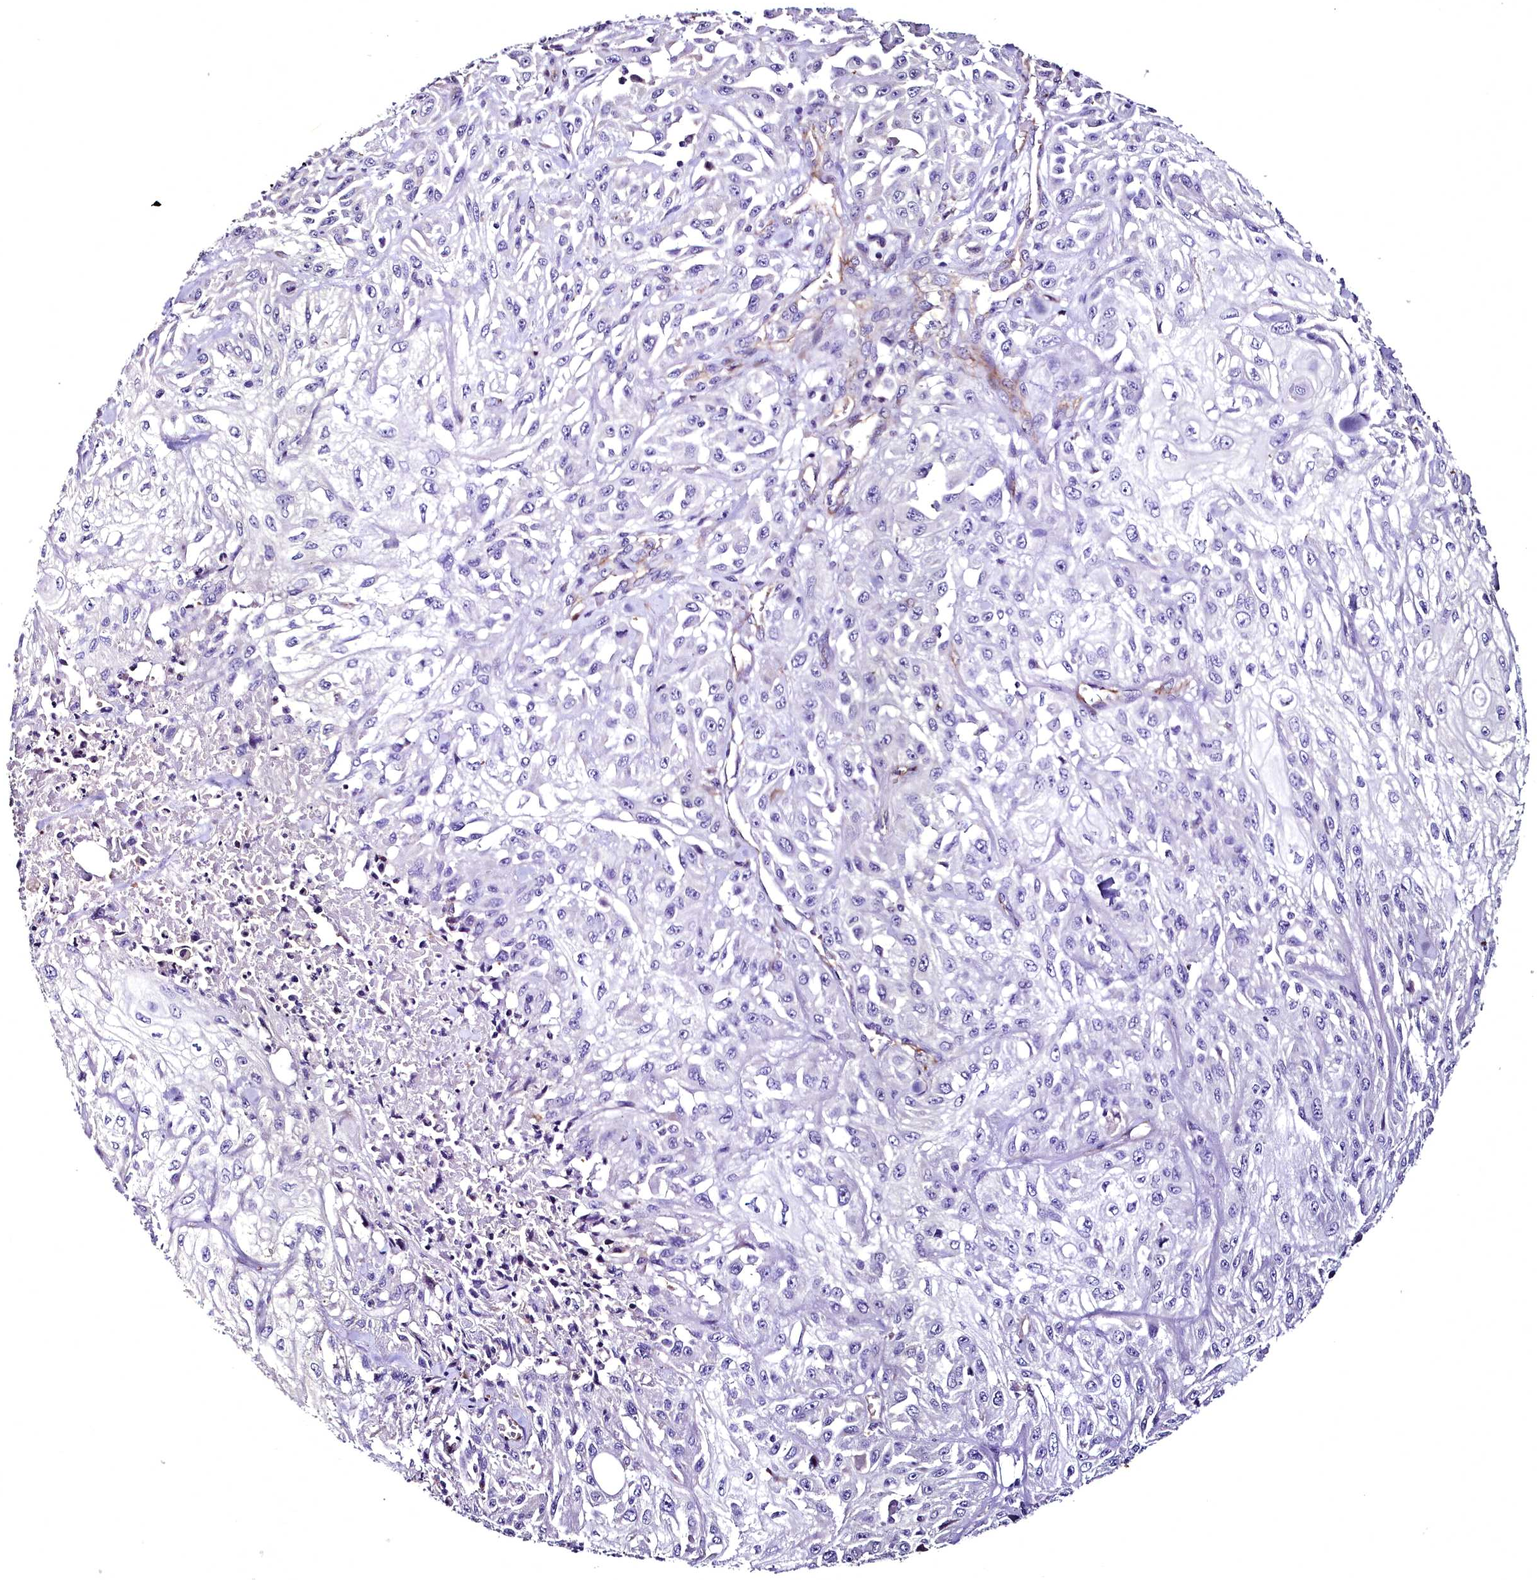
{"staining": {"intensity": "negative", "quantity": "none", "location": "none"}, "tissue": "skin cancer", "cell_type": "Tumor cells", "image_type": "cancer", "snomed": [{"axis": "morphology", "description": "Squamous cell carcinoma, NOS"}, {"axis": "morphology", "description": "Squamous cell carcinoma, metastatic, NOS"}, {"axis": "topography", "description": "Skin"}, {"axis": "topography", "description": "Lymph node"}], "caption": "Protein analysis of skin cancer (metastatic squamous cell carcinoma) shows no significant expression in tumor cells.", "gene": "MS4A18", "patient": {"sex": "male", "age": 75}}